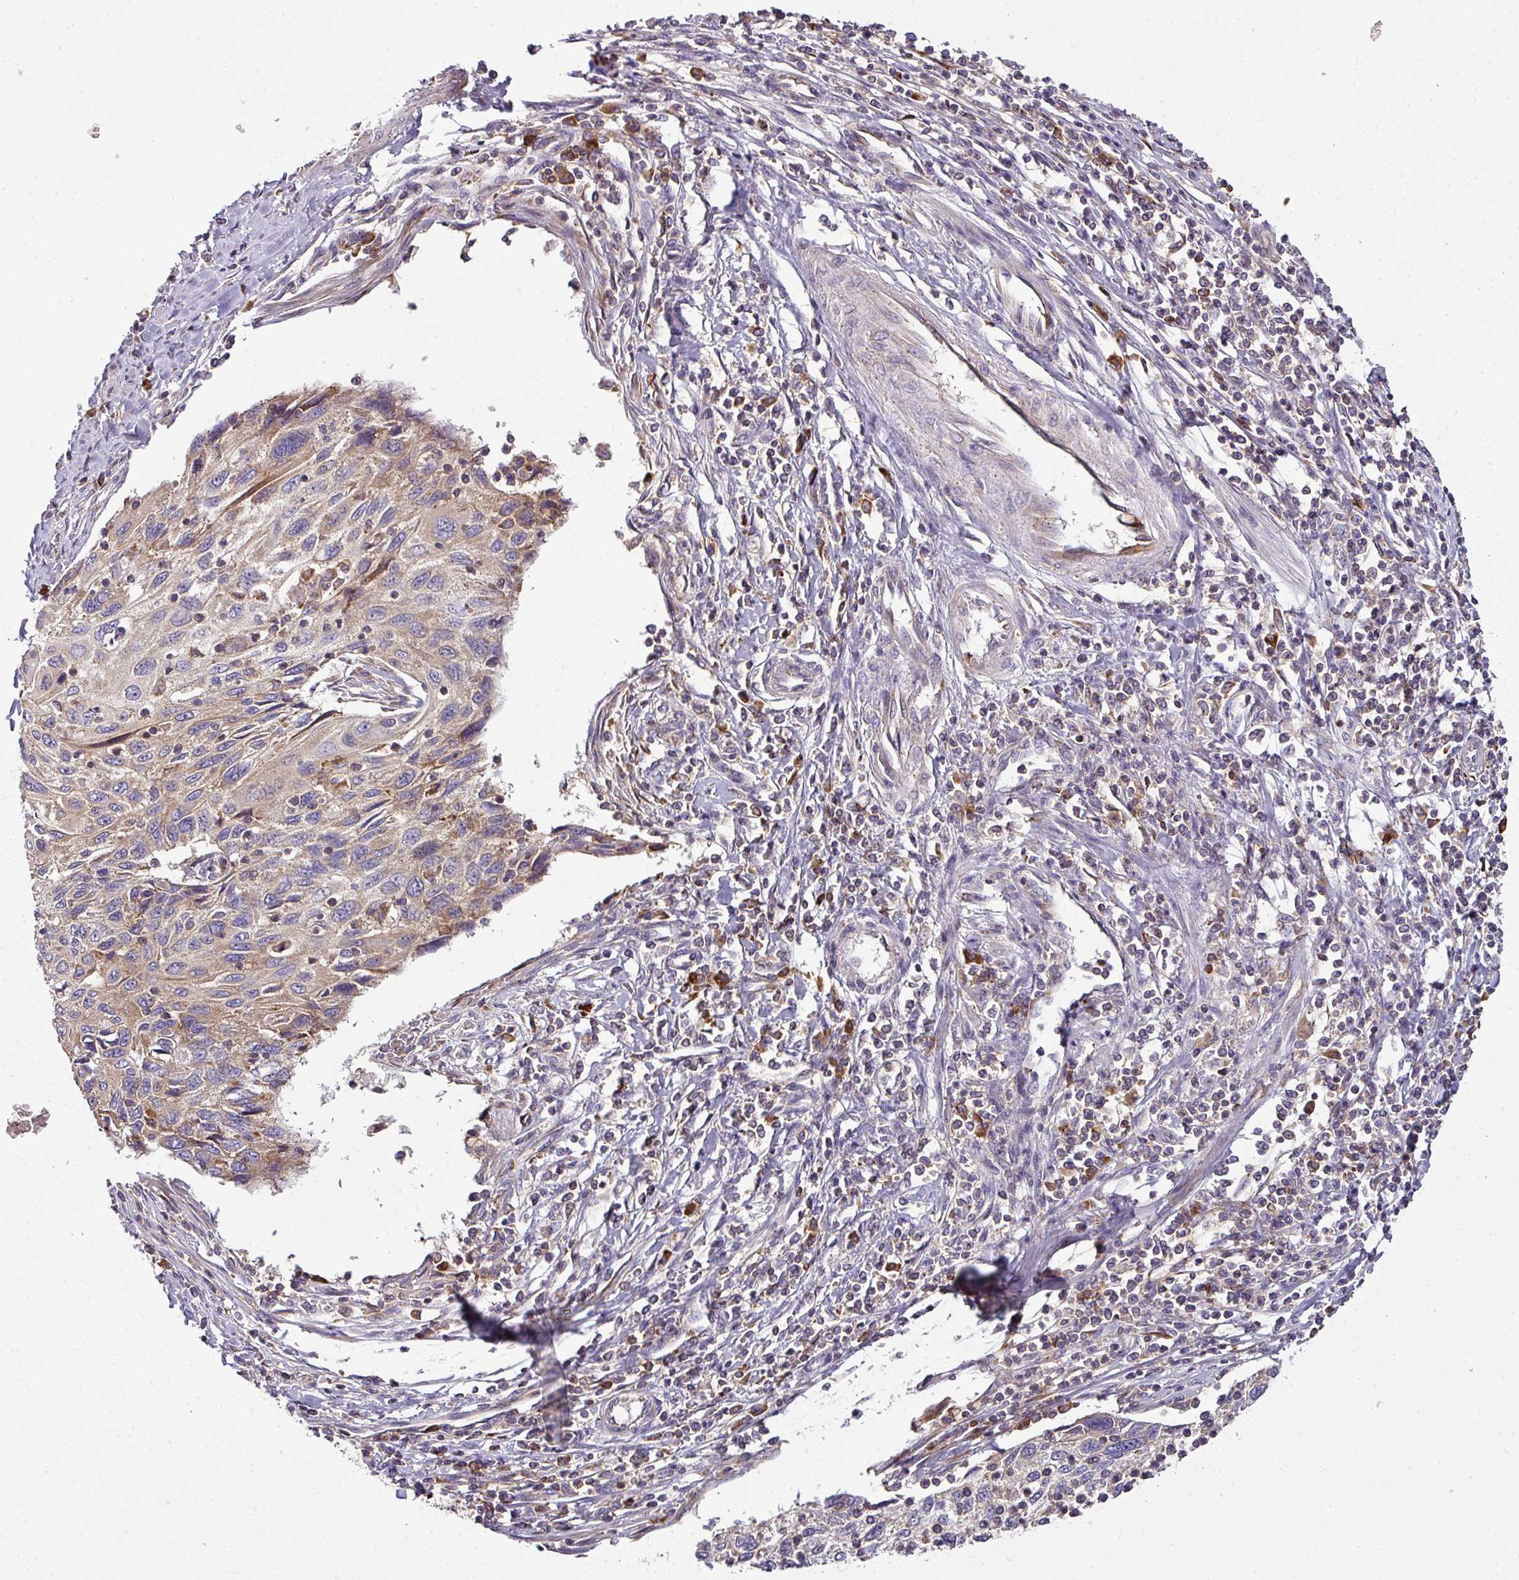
{"staining": {"intensity": "weak", "quantity": "<25%", "location": "cytoplasmic/membranous"}, "tissue": "cervical cancer", "cell_type": "Tumor cells", "image_type": "cancer", "snomed": [{"axis": "morphology", "description": "Squamous cell carcinoma, NOS"}, {"axis": "topography", "description": "Cervix"}], "caption": "This is an immunohistochemistry (IHC) image of human cervical cancer. There is no staining in tumor cells.", "gene": "LRRC74B", "patient": {"sex": "female", "age": 70}}